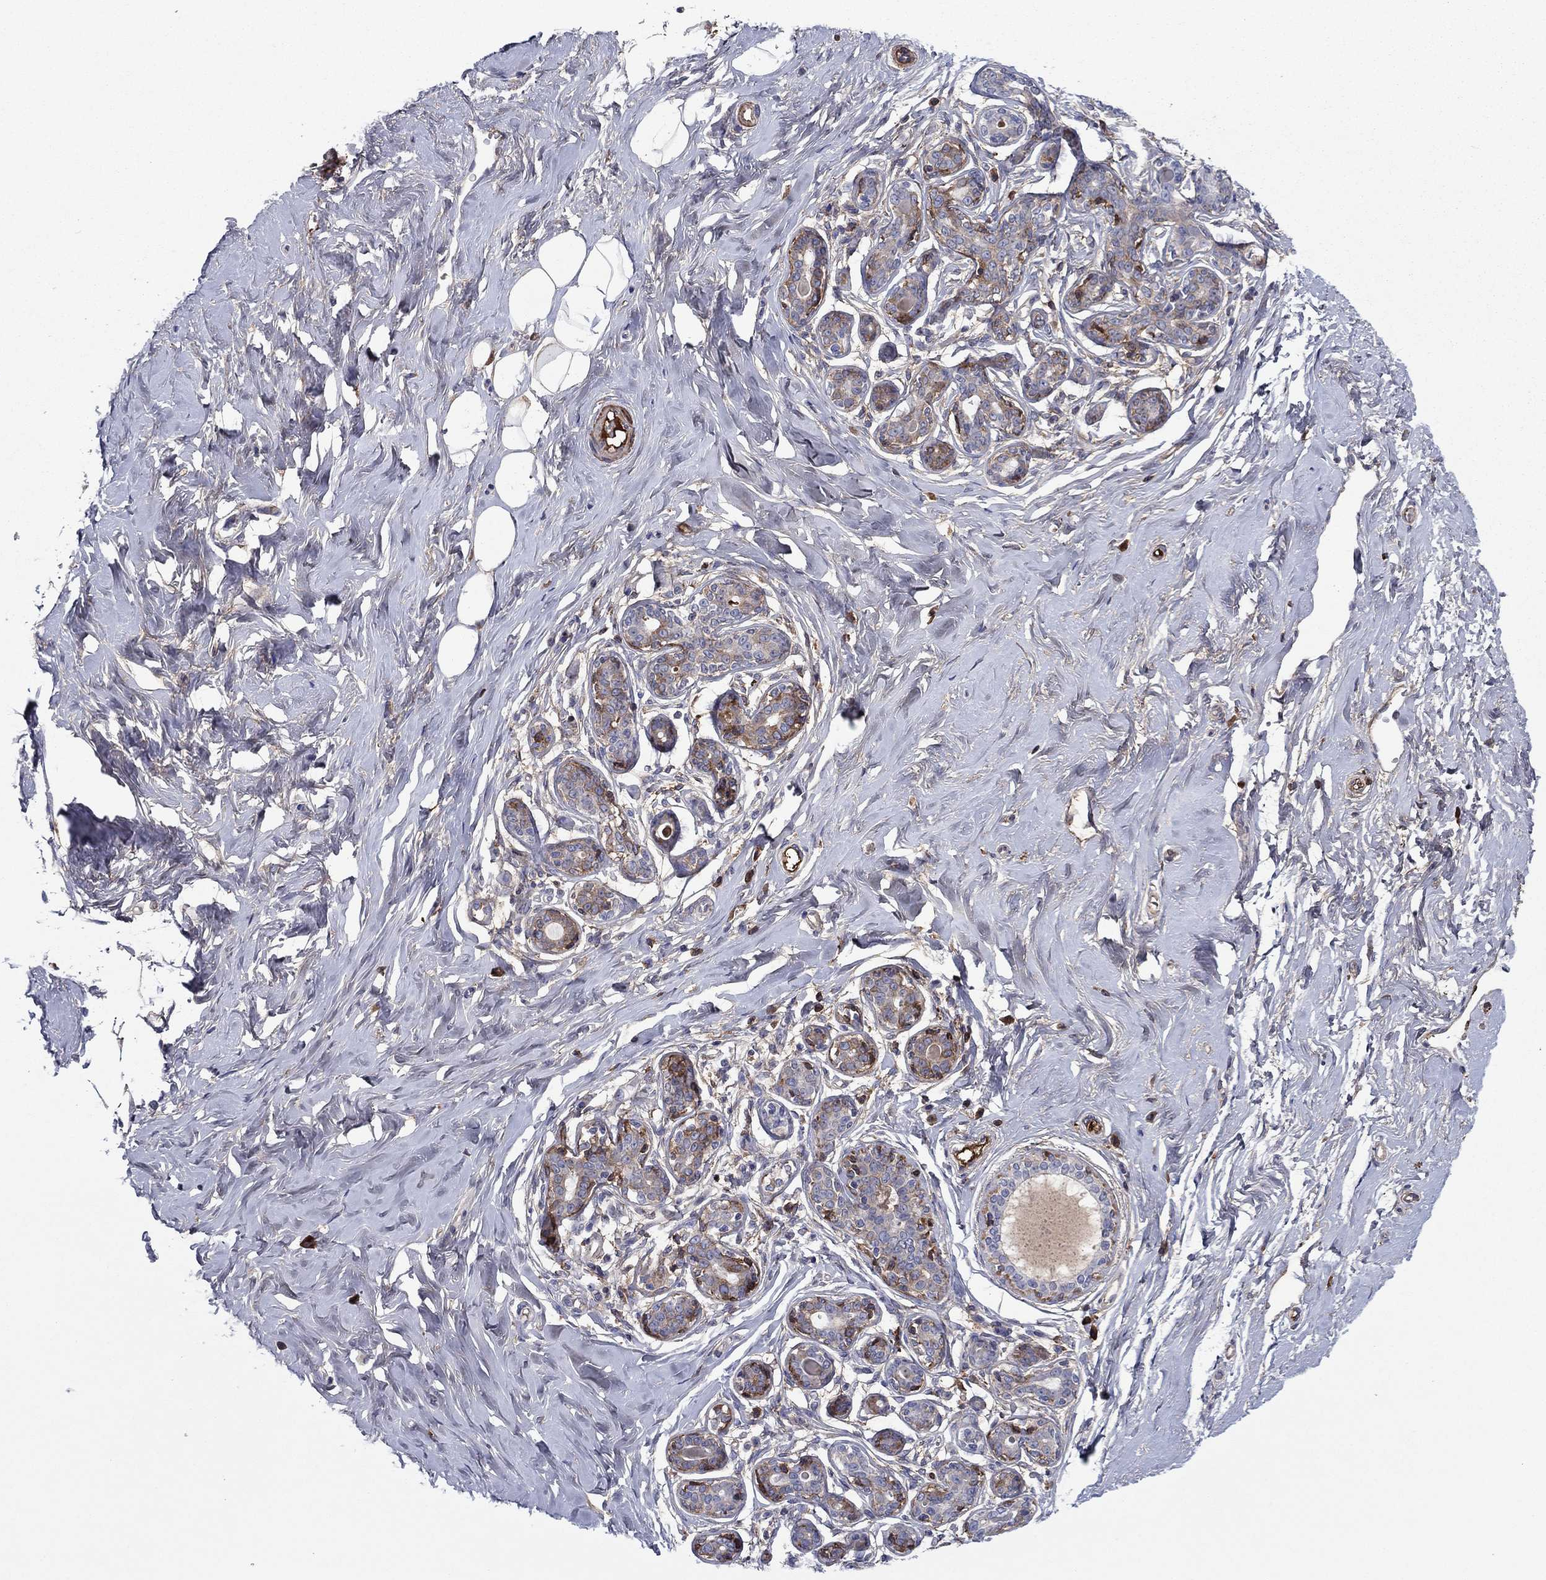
{"staining": {"intensity": "negative", "quantity": "none", "location": "none"}, "tissue": "breast", "cell_type": "Adipocytes", "image_type": "normal", "snomed": [{"axis": "morphology", "description": "Normal tissue, NOS"}, {"axis": "topography", "description": "Skin"}, {"axis": "topography", "description": "Breast"}], "caption": "The immunohistochemistry (IHC) micrograph has no significant staining in adipocytes of breast. (DAB immunohistochemistry (IHC) with hematoxylin counter stain).", "gene": "HPX", "patient": {"sex": "female", "age": 43}}